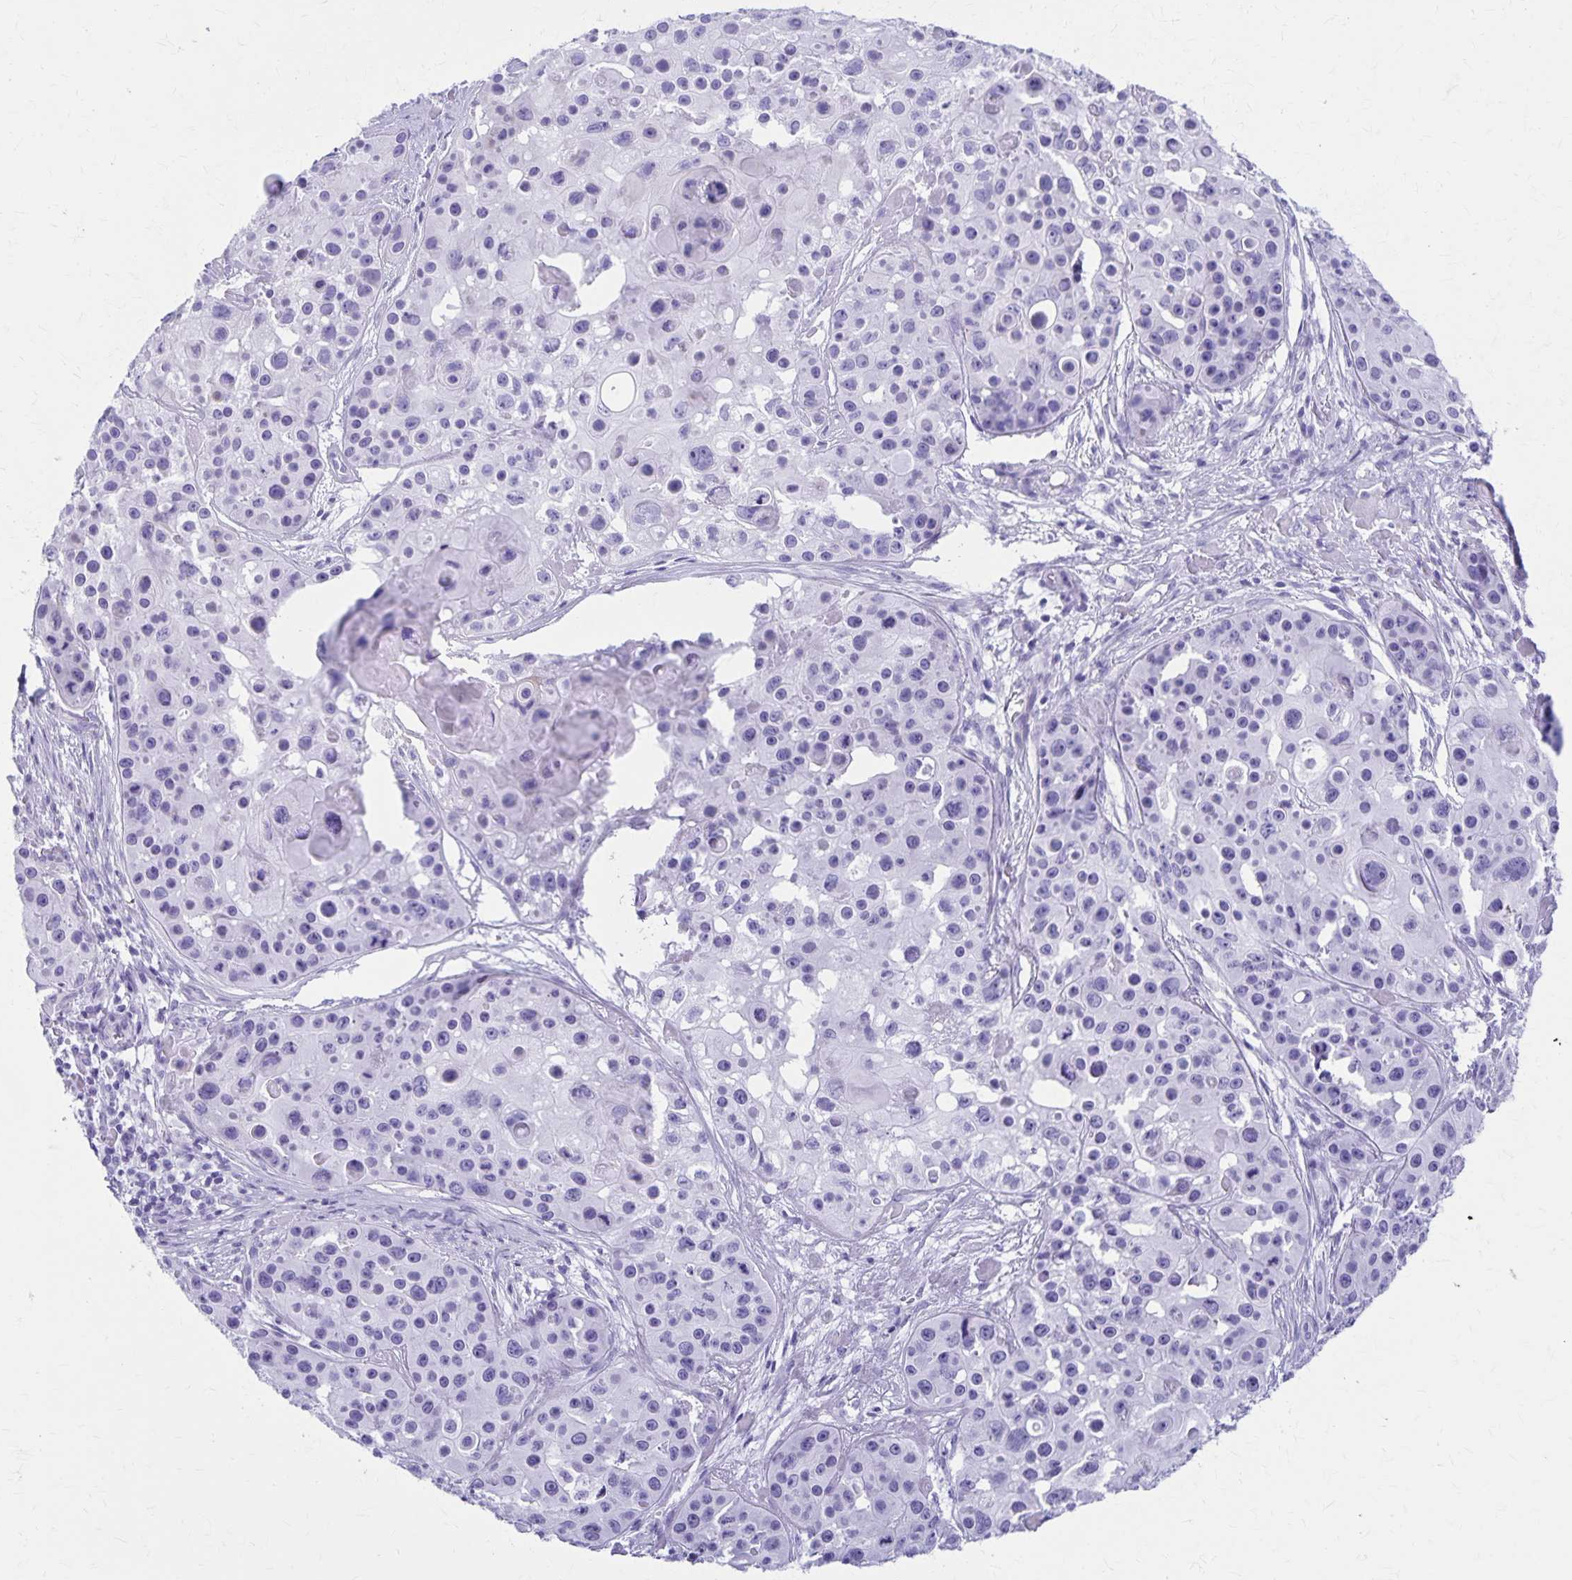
{"staining": {"intensity": "negative", "quantity": "none", "location": "none"}, "tissue": "skin cancer", "cell_type": "Tumor cells", "image_type": "cancer", "snomed": [{"axis": "morphology", "description": "Squamous cell carcinoma, NOS"}, {"axis": "topography", "description": "Skin"}], "caption": "Micrograph shows no protein expression in tumor cells of skin cancer (squamous cell carcinoma) tissue. The staining is performed using DAB brown chromogen with nuclei counter-stained in using hematoxylin.", "gene": "DEFA5", "patient": {"sex": "male", "age": 92}}